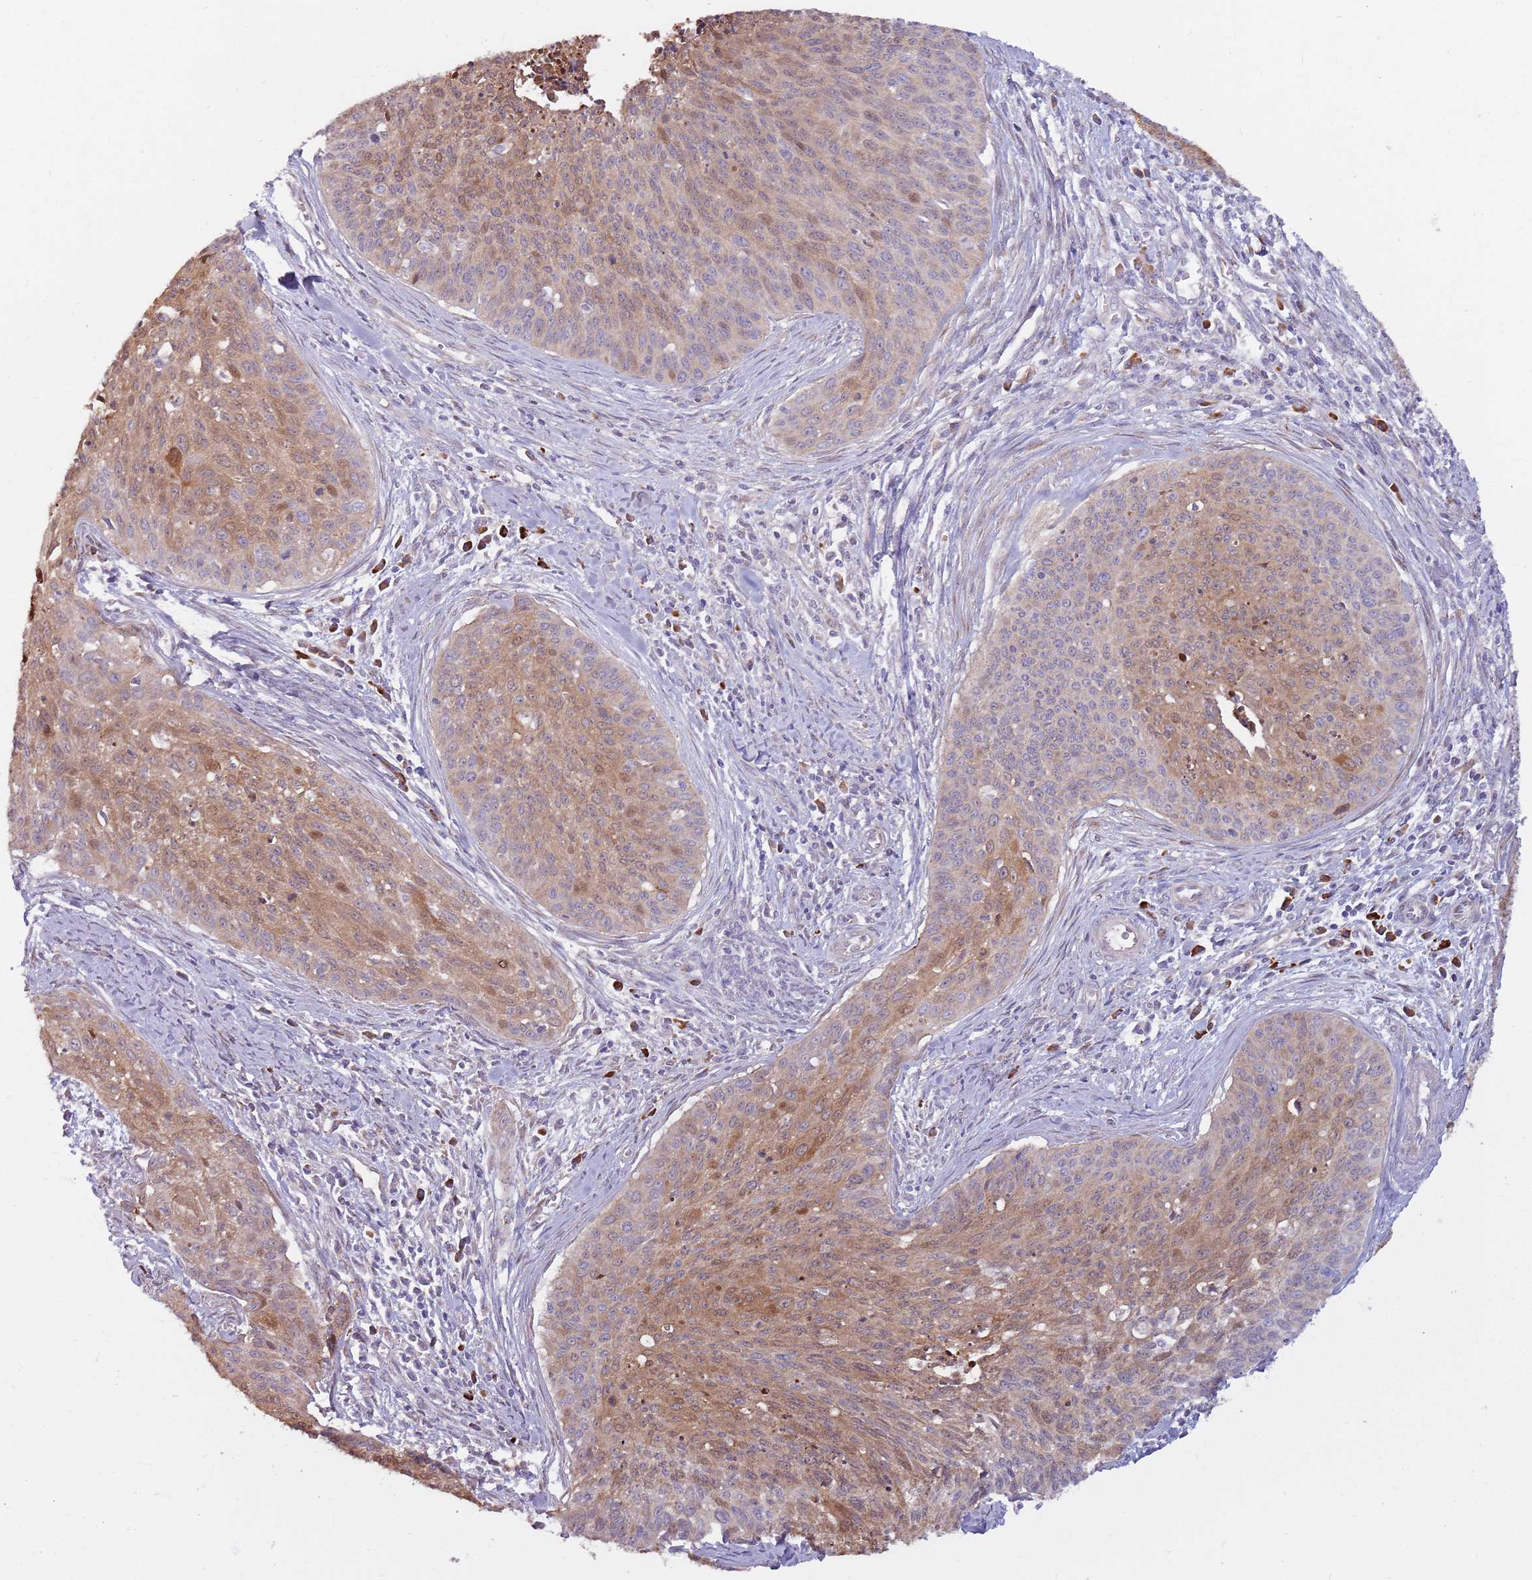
{"staining": {"intensity": "moderate", "quantity": "25%-75%", "location": "cytoplasmic/membranous"}, "tissue": "cervical cancer", "cell_type": "Tumor cells", "image_type": "cancer", "snomed": [{"axis": "morphology", "description": "Squamous cell carcinoma, NOS"}, {"axis": "topography", "description": "Cervix"}], "caption": "Protein staining displays moderate cytoplasmic/membranous expression in approximately 25%-75% of tumor cells in cervical squamous cell carcinoma. (Stains: DAB (3,3'-diaminobenzidine) in brown, nuclei in blue, Microscopy: brightfield microscopy at high magnification).", "gene": "CCDC150", "patient": {"sex": "female", "age": 55}}